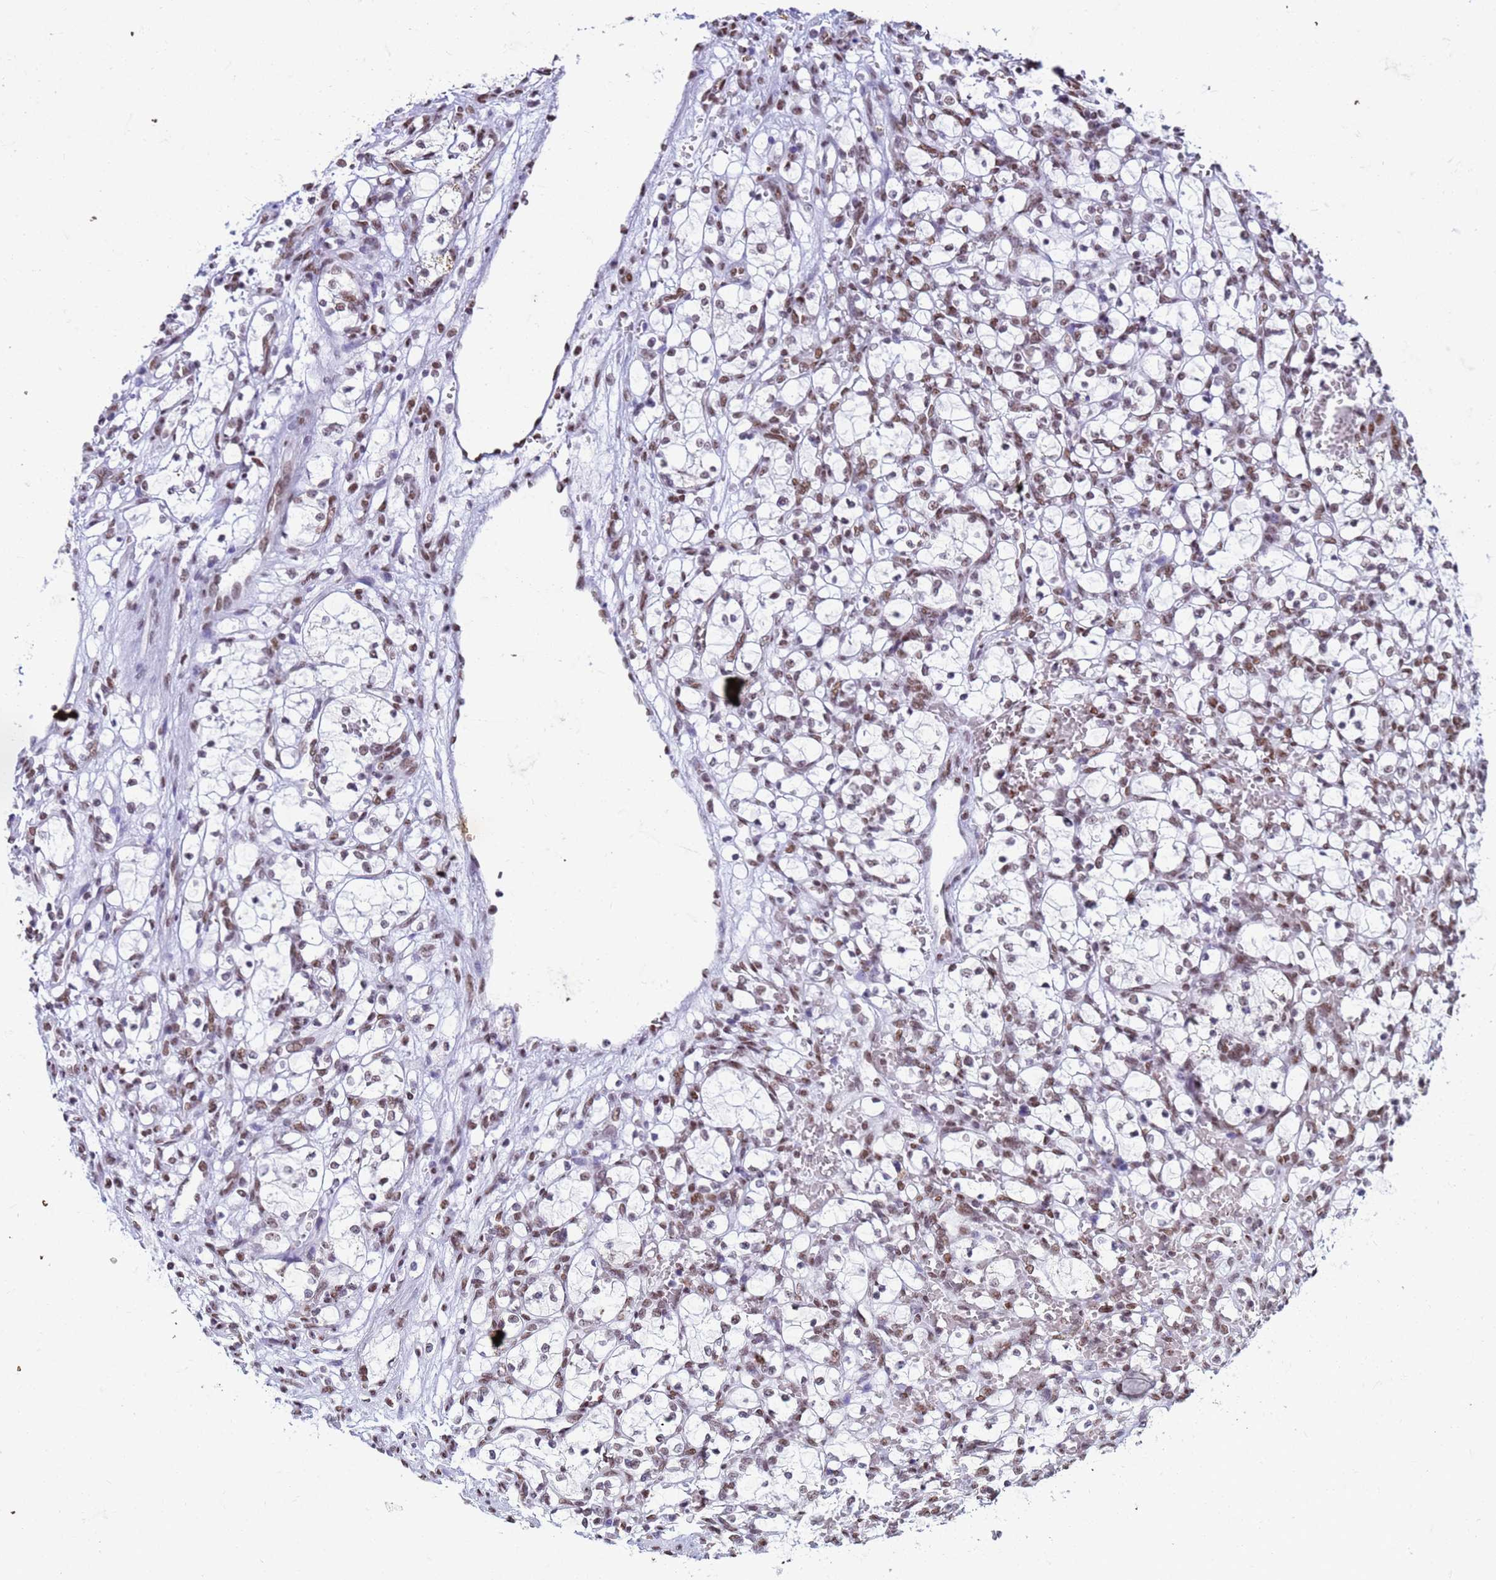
{"staining": {"intensity": "moderate", "quantity": ">75%", "location": "nuclear"}, "tissue": "renal cancer", "cell_type": "Tumor cells", "image_type": "cancer", "snomed": [{"axis": "morphology", "description": "Adenocarcinoma, NOS"}, {"axis": "topography", "description": "Kidney"}], "caption": "Human renal cancer stained with a brown dye exhibits moderate nuclear positive expression in approximately >75% of tumor cells.", "gene": "FAM170B", "patient": {"sex": "female", "age": 69}}